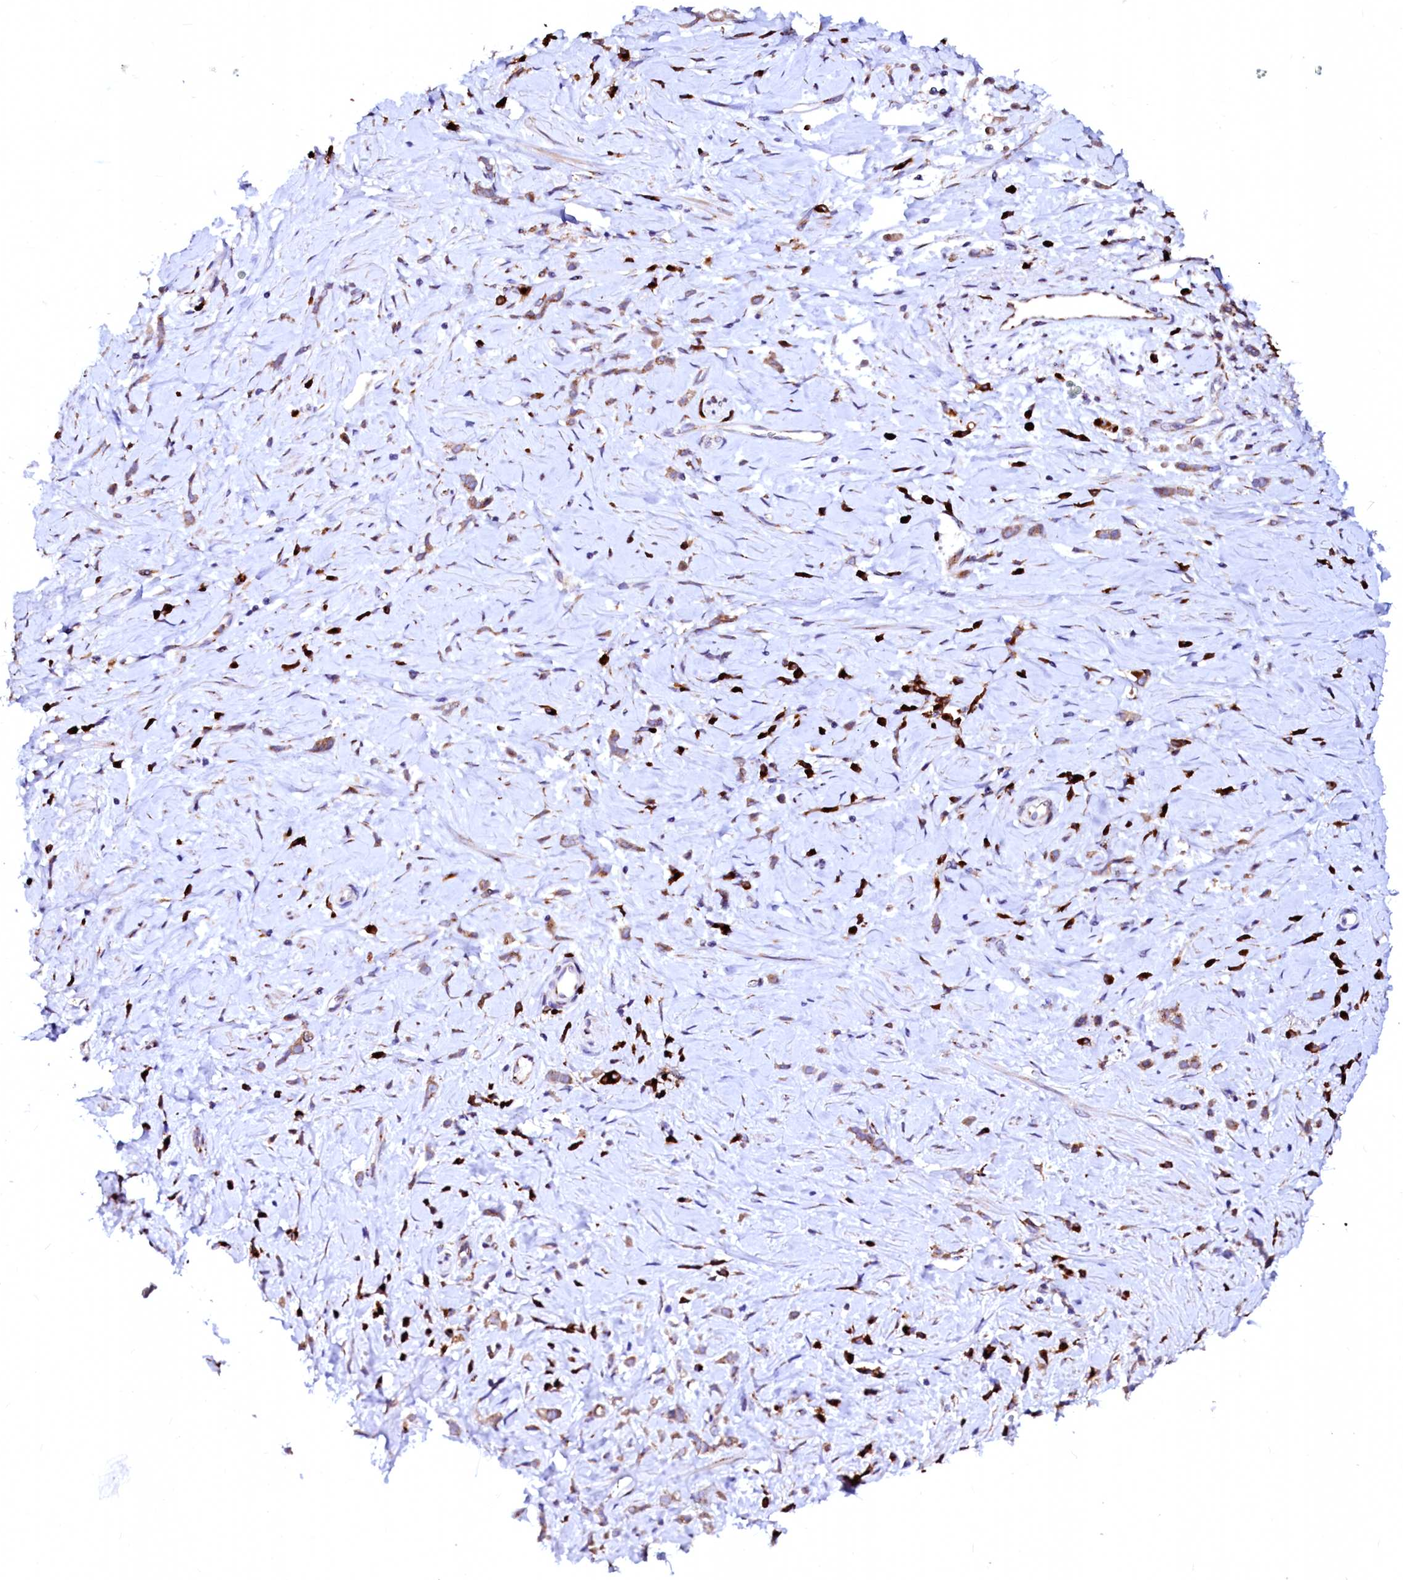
{"staining": {"intensity": "moderate", "quantity": ">75%", "location": "cytoplasmic/membranous"}, "tissue": "stomach cancer", "cell_type": "Tumor cells", "image_type": "cancer", "snomed": [{"axis": "morphology", "description": "Adenocarcinoma, NOS"}, {"axis": "topography", "description": "Stomach"}], "caption": "Protein expression analysis of human stomach cancer (adenocarcinoma) reveals moderate cytoplasmic/membranous staining in about >75% of tumor cells.", "gene": "LMAN1", "patient": {"sex": "female", "age": 60}}